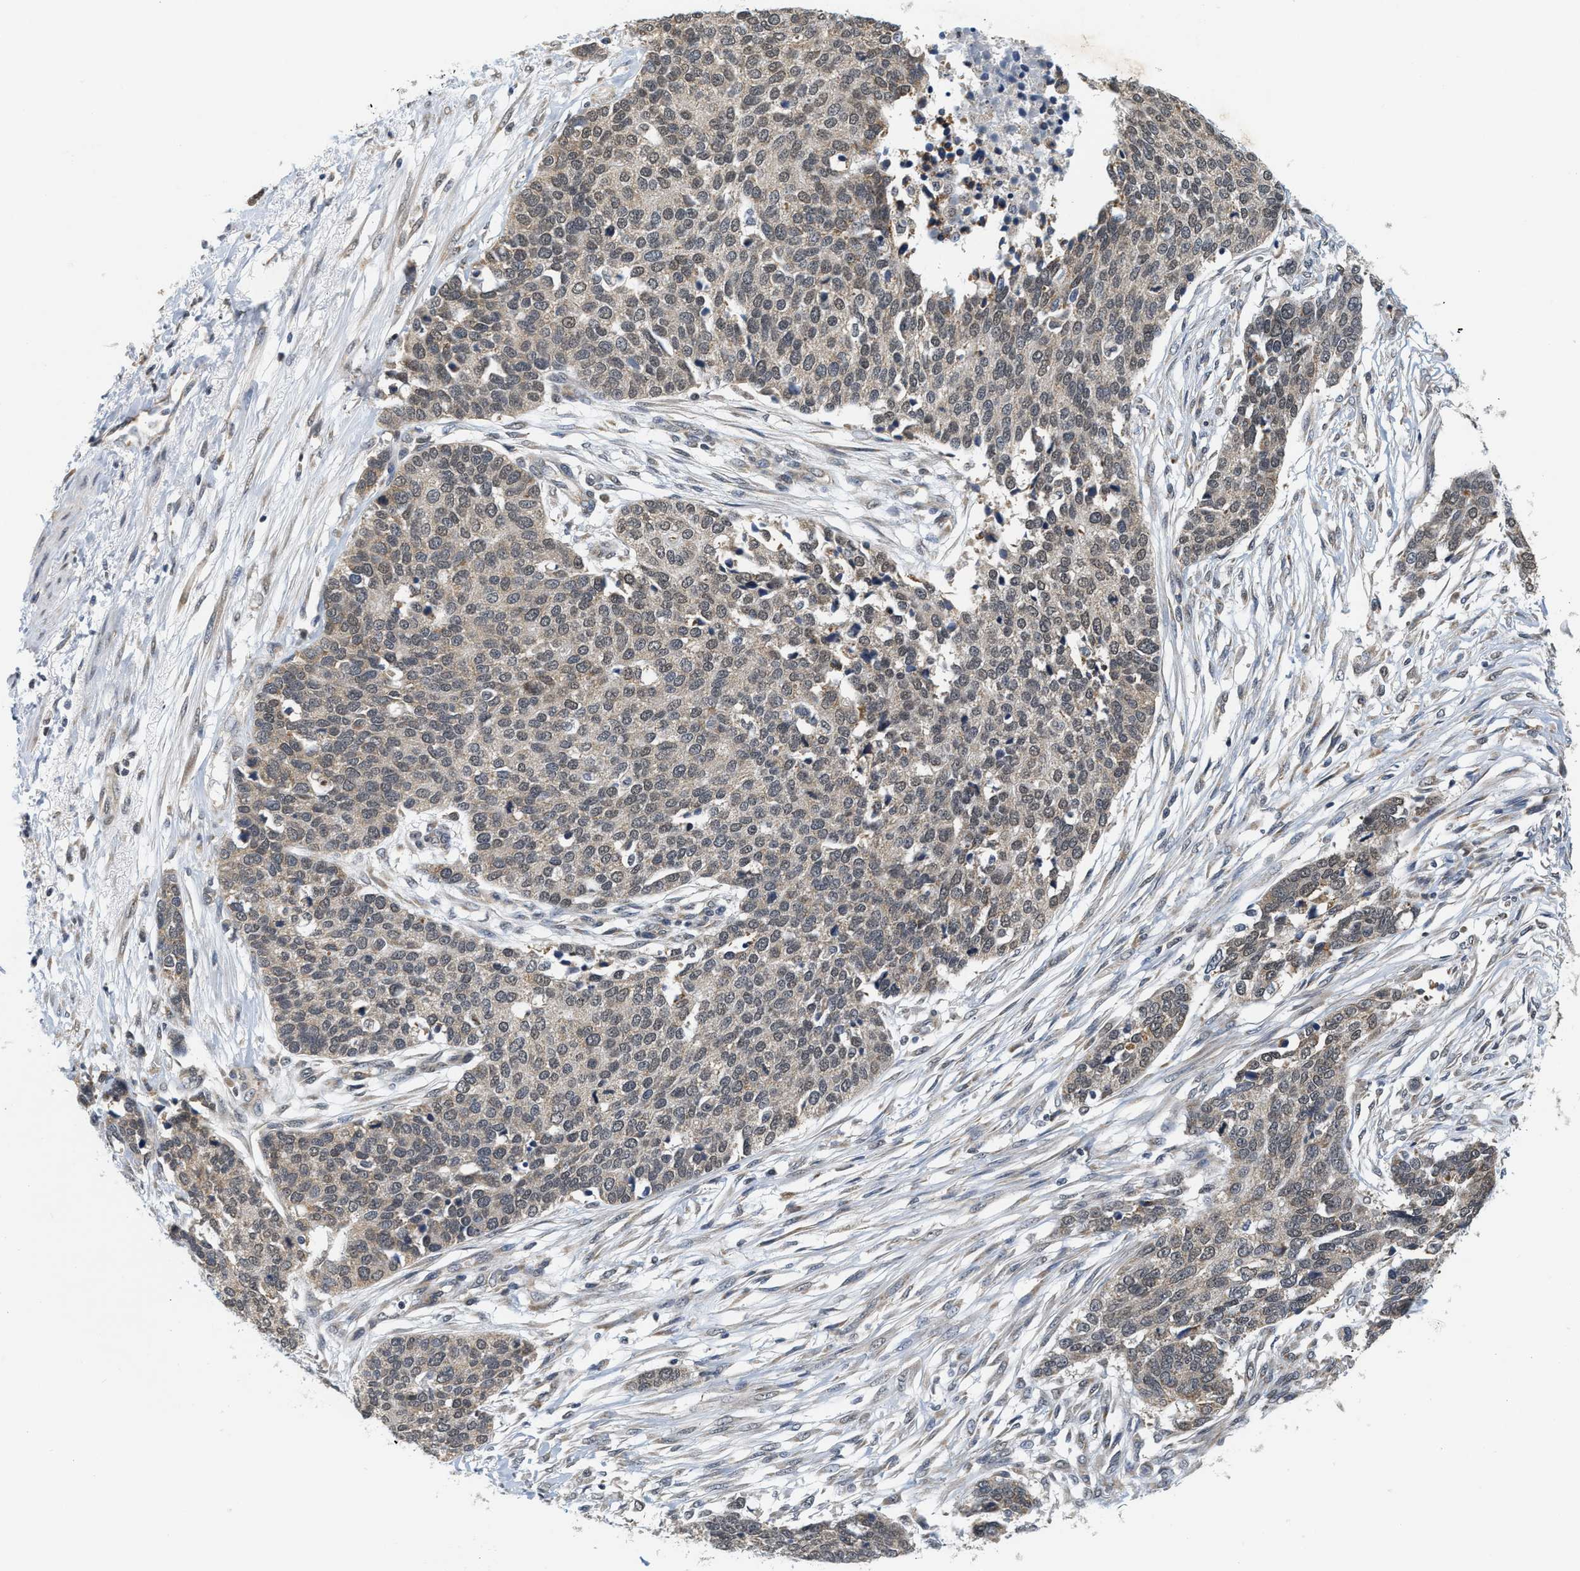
{"staining": {"intensity": "weak", "quantity": ">75%", "location": "cytoplasmic/membranous,nuclear"}, "tissue": "ovarian cancer", "cell_type": "Tumor cells", "image_type": "cancer", "snomed": [{"axis": "morphology", "description": "Cystadenocarcinoma, serous, NOS"}, {"axis": "topography", "description": "Ovary"}], "caption": "A photomicrograph of human serous cystadenocarcinoma (ovarian) stained for a protein exhibits weak cytoplasmic/membranous and nuclear brown staining in tumor cells. The staining was performed using DAB to visualize the protein expression in brown, while the nuclei were stained in blue with hematoxylin (Magnification: 20x).", "gene": "GIGYF1", "patient": {"sex": "female", "age": 44}}